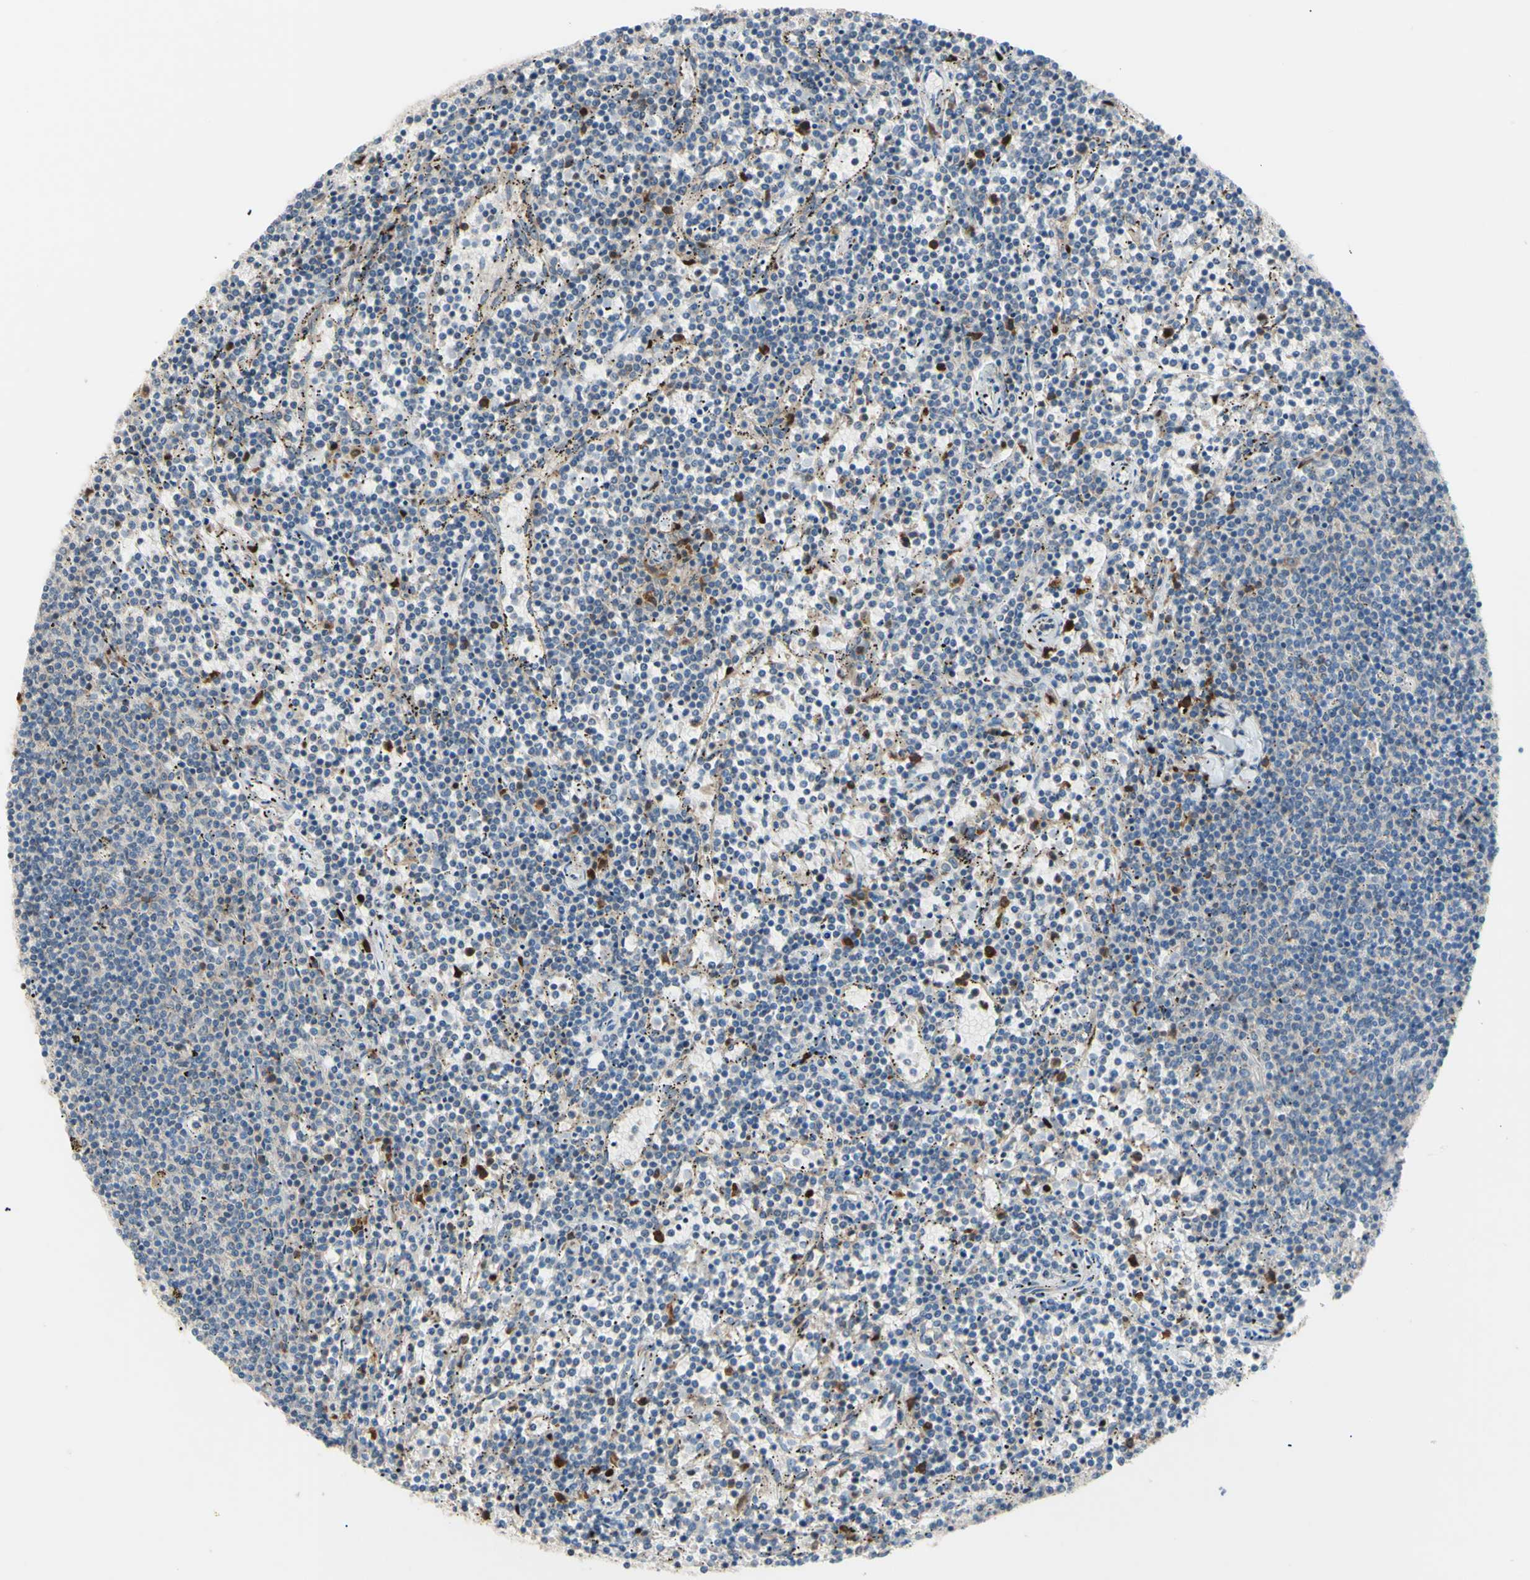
{"staining": {"intensity": "negative", "quantity": "none", "location": "none"}, "tissue": "lymphoma", "cell_type": "Tumor cells", "image_type": "cancer", "snomed": [{"axis": "morphology", "description": "Malignant lymphoma, non-Hodgkin's type, Low grade"}, {"axis": "topography", "description": "Spleen"}], "caption": "An IHC photomicrograph of lymphoma is shown. There is no staining in tumor cells of lymphoma.", "gene": "EED", "patient": {"sex": "female", "age": 50}}